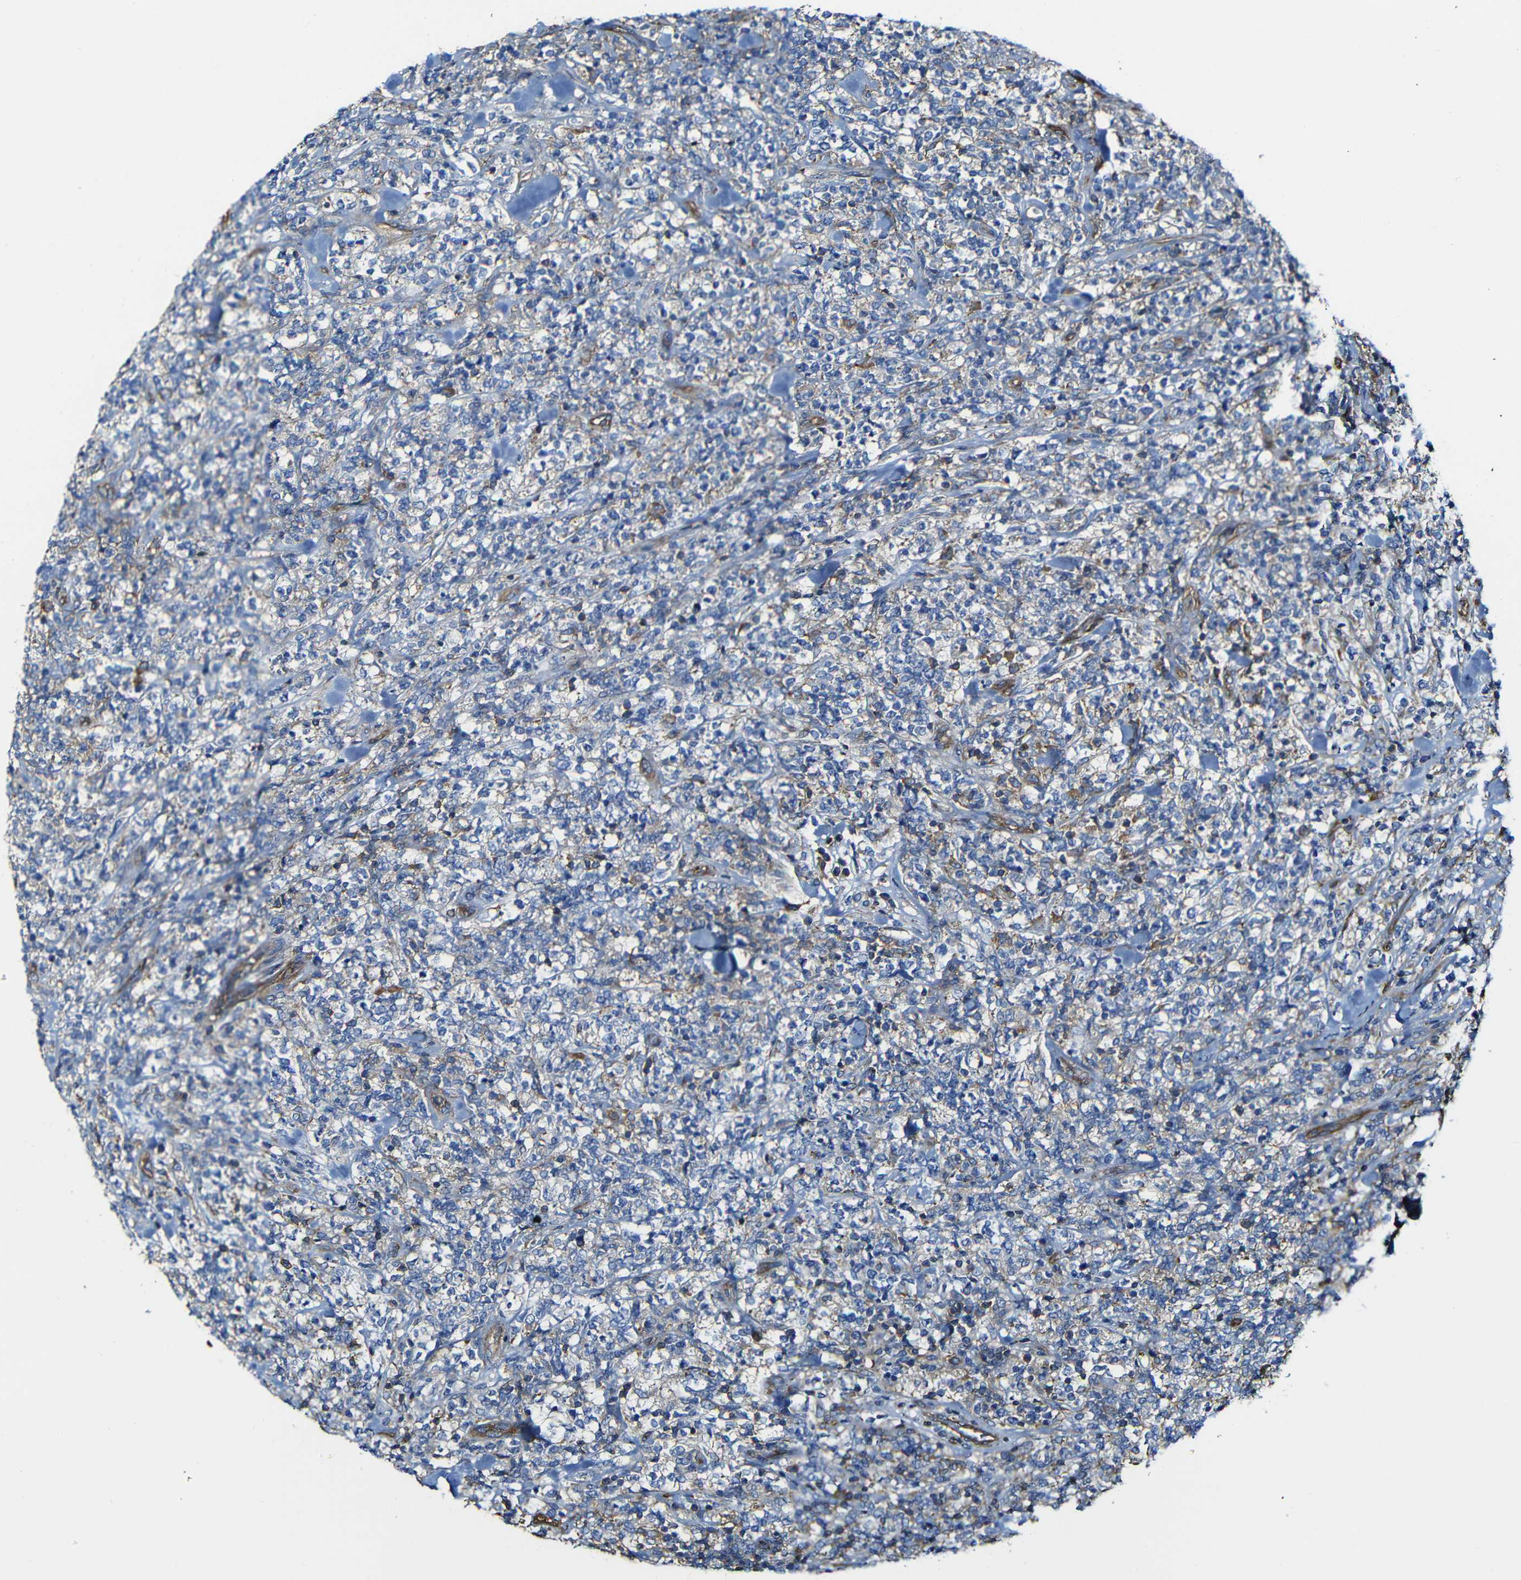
{"staining": {"intensity": "moderate", "quantity": "<25%", "location": "cytoplasmic/membranous"}, "tissue": "lymphoma", "cell_type": "Tumor cells", "image_type": "cancer", "snomed": [{"axis": "morphology", "description": "Malignant lymphoma, non-Hodgkin's type, High grade"}, {"axis": "topography", "description": "Soft tissue"}], "caption": "IHC image of lymphoma stained for a protein (brown), which demonstrates low levels of moderate cytoplasmic/membranous staining in about <25% of tumor cells.", "gene": "MSN", "patient": {"sex": "male", "age": 18}}